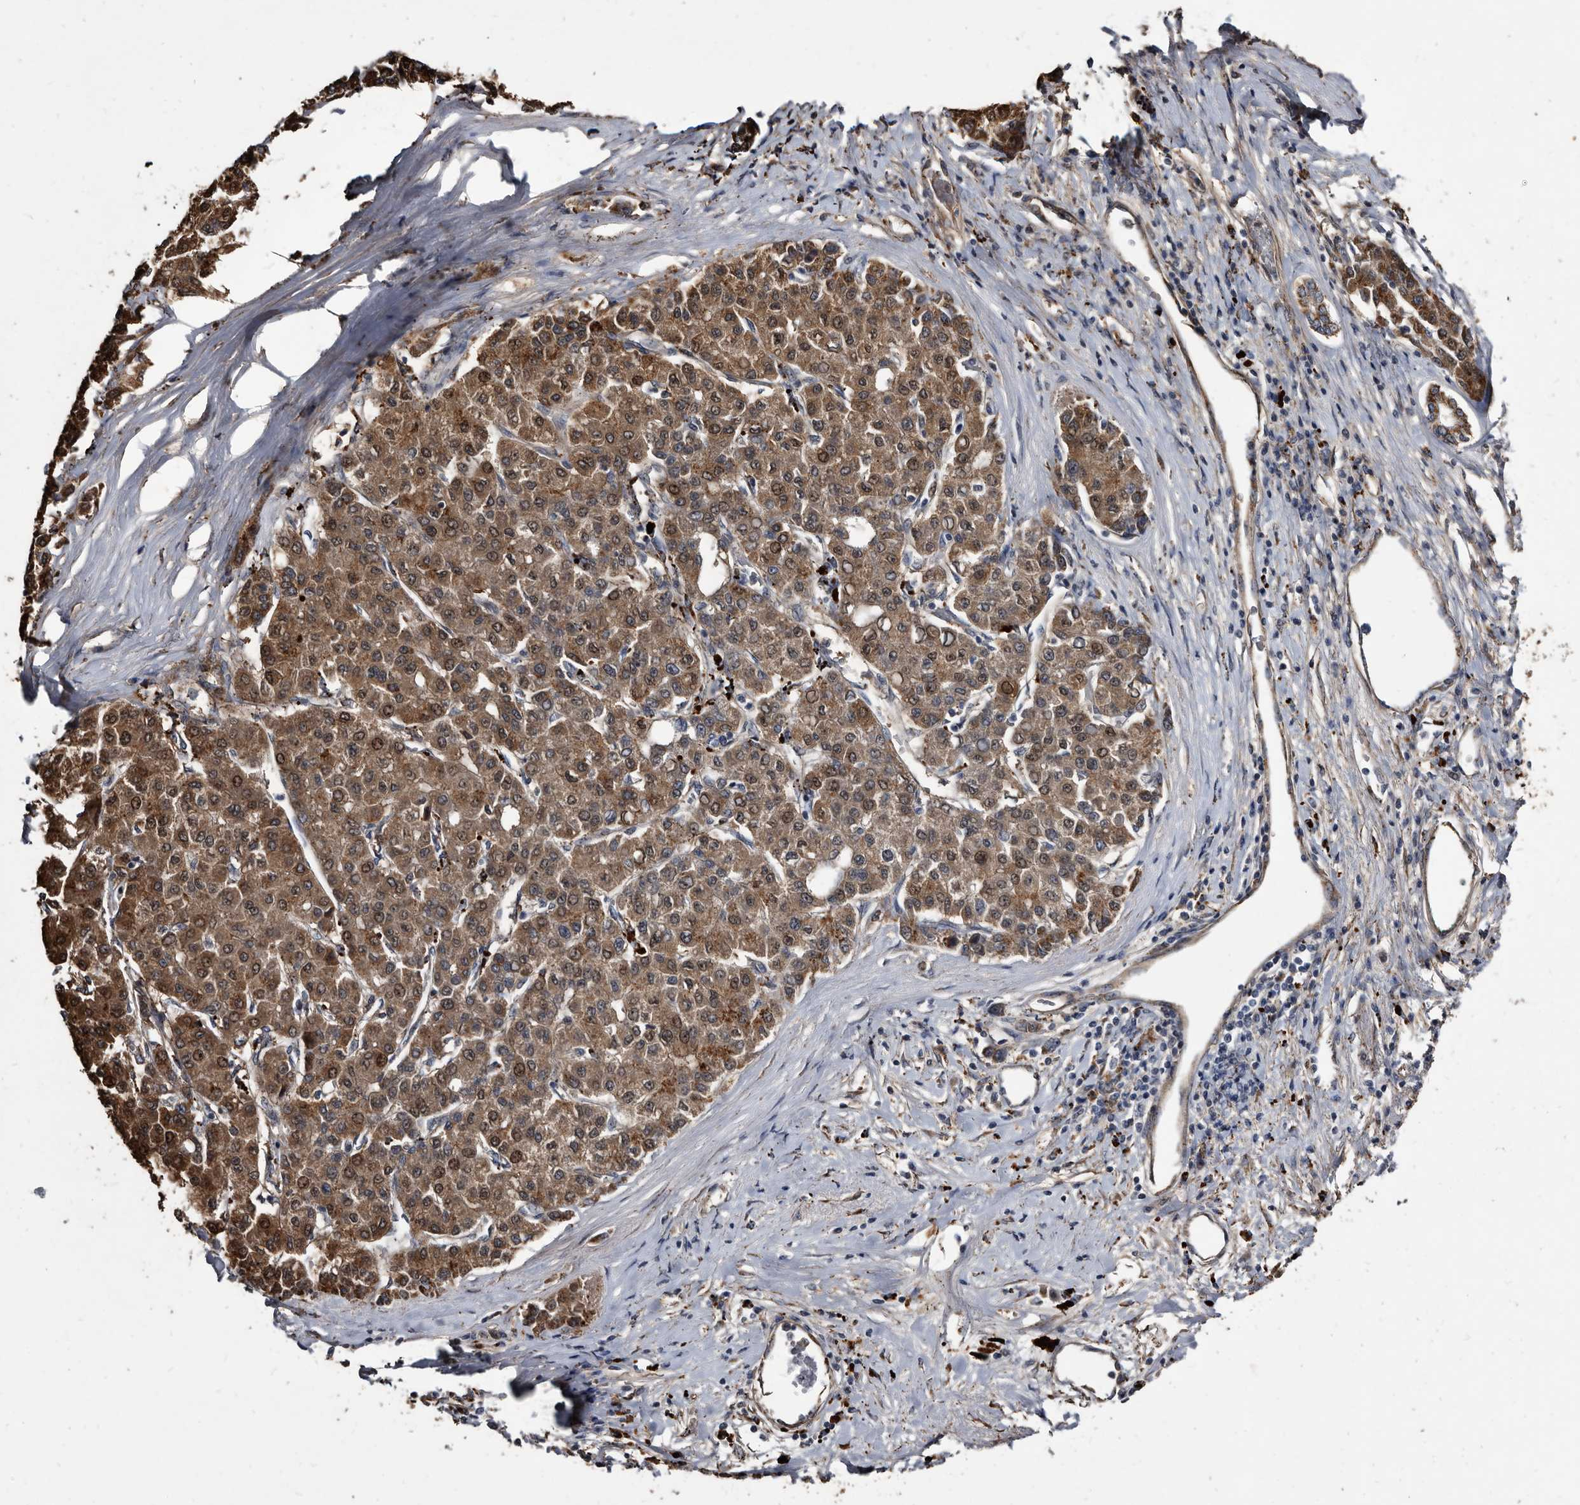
{"staining": {"intensity": "moderate", "quantity": ">75%", "location": "cytoplasmic/membranous"}, "tissue": "liver cancer", "cell_type": "Tumor cells", "image_type": "cancer", "snomed": [{"axis": "morphology", "description": "Carcinoma, Hepatocellular, NOS"}, {"axis": "topography", "description": "Liver"}], "caption": "Human hepatocellular carcinoma (liver) stained with a brown dye displays moderate cytoplasmic/membranous positive expression in about >75% of tumor cells.", "gene": "CTSA", "patient": {"sex": "male", "age": 65}}